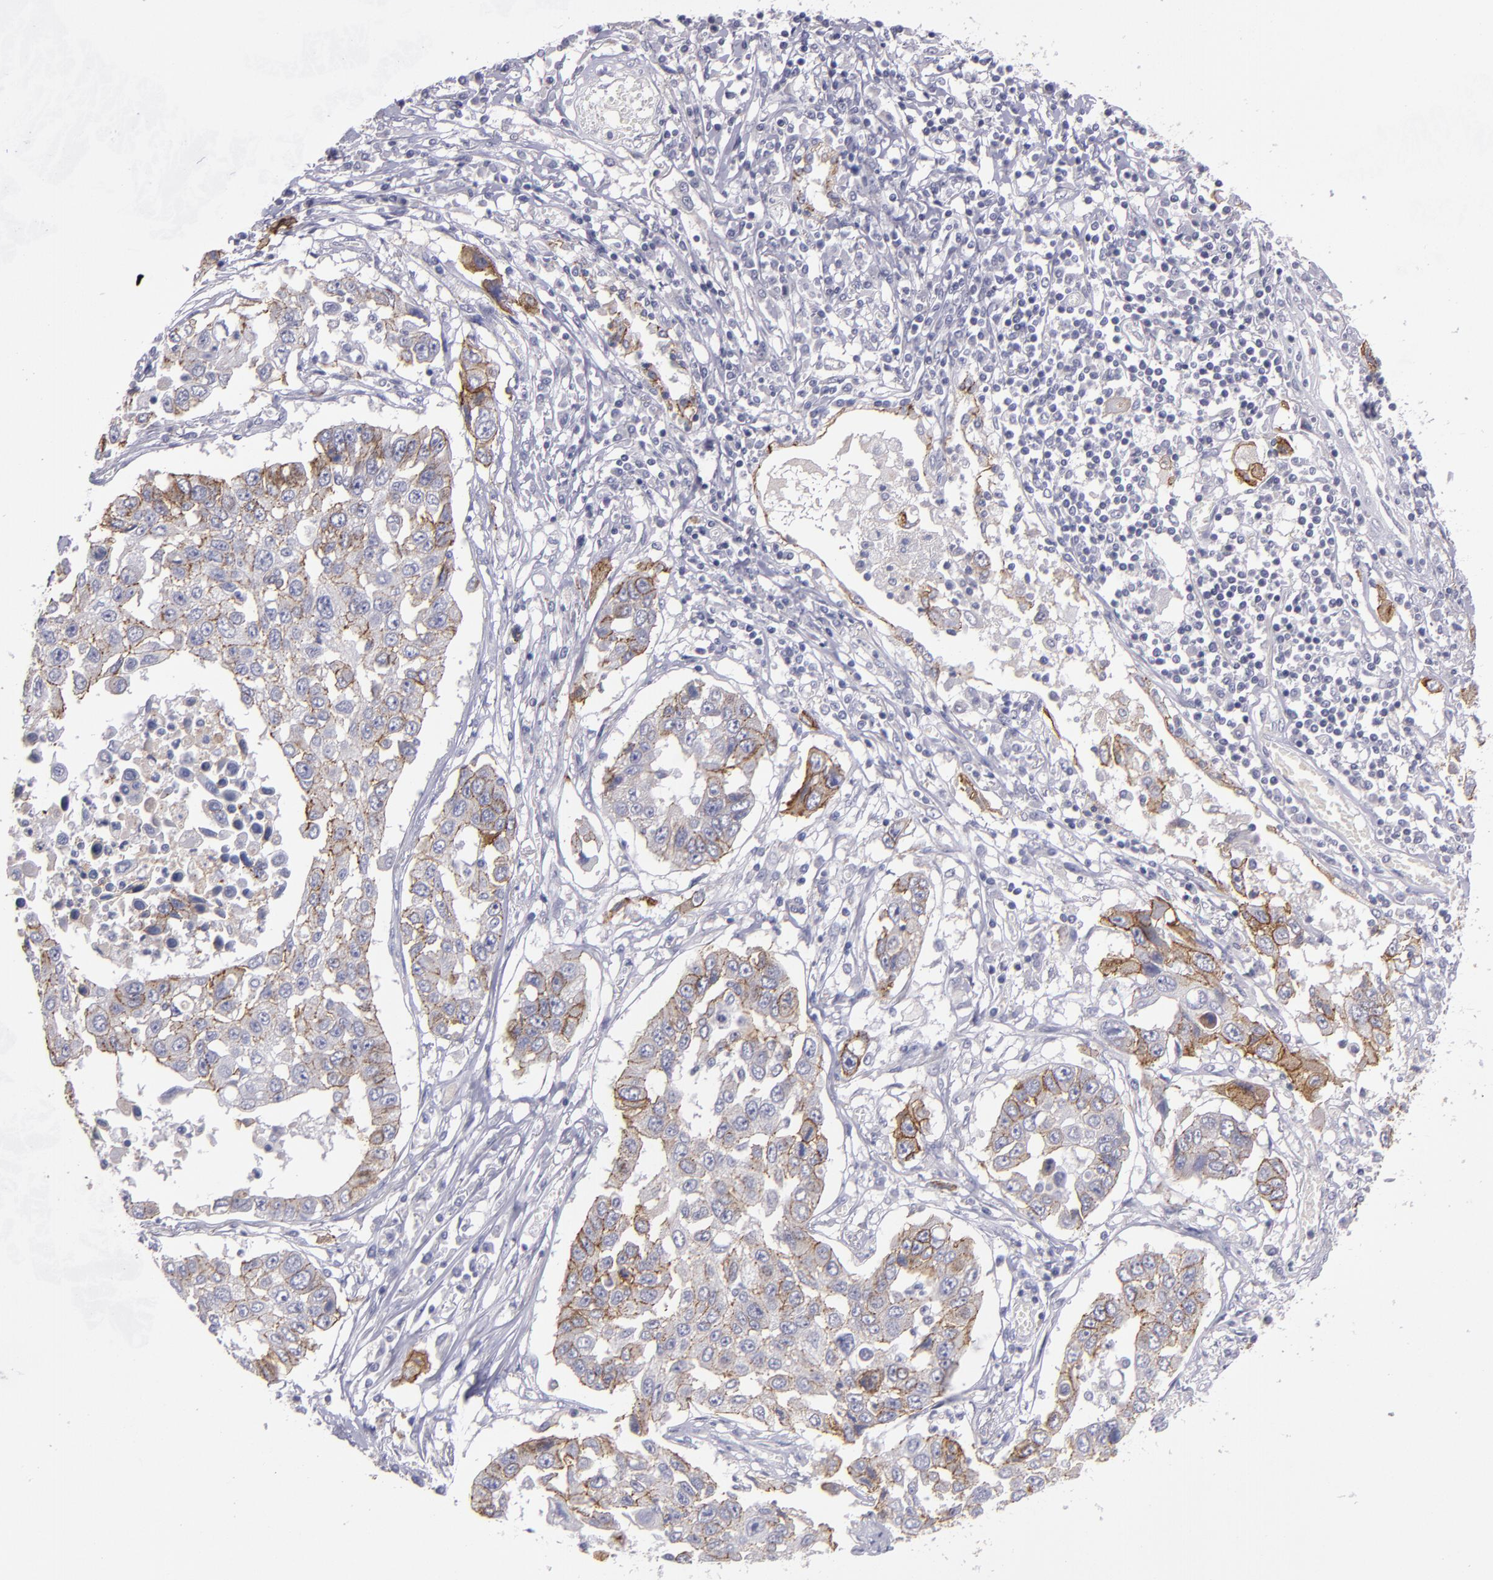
{"staining": {"intensity": "moderate", "quantity": ">75%", "location": "cytoplasmic/membranous"}, "tissue": "lung cancer", "cell_type": "Tumor cells", "image_type": "cancer", "snomed": [{"axis": "morphology", "description": "Squamous cell carcinoma, NOS"}, {"axis": "topography", "description": "Lung"}], "caption": "A brown stain labels moderate cytoplasmic/membranous positivity of a protein in lung squamous cell carcinoma tumor cells.", "gene": "CDH3", "patient": {"sex": "male", "age": 71}}